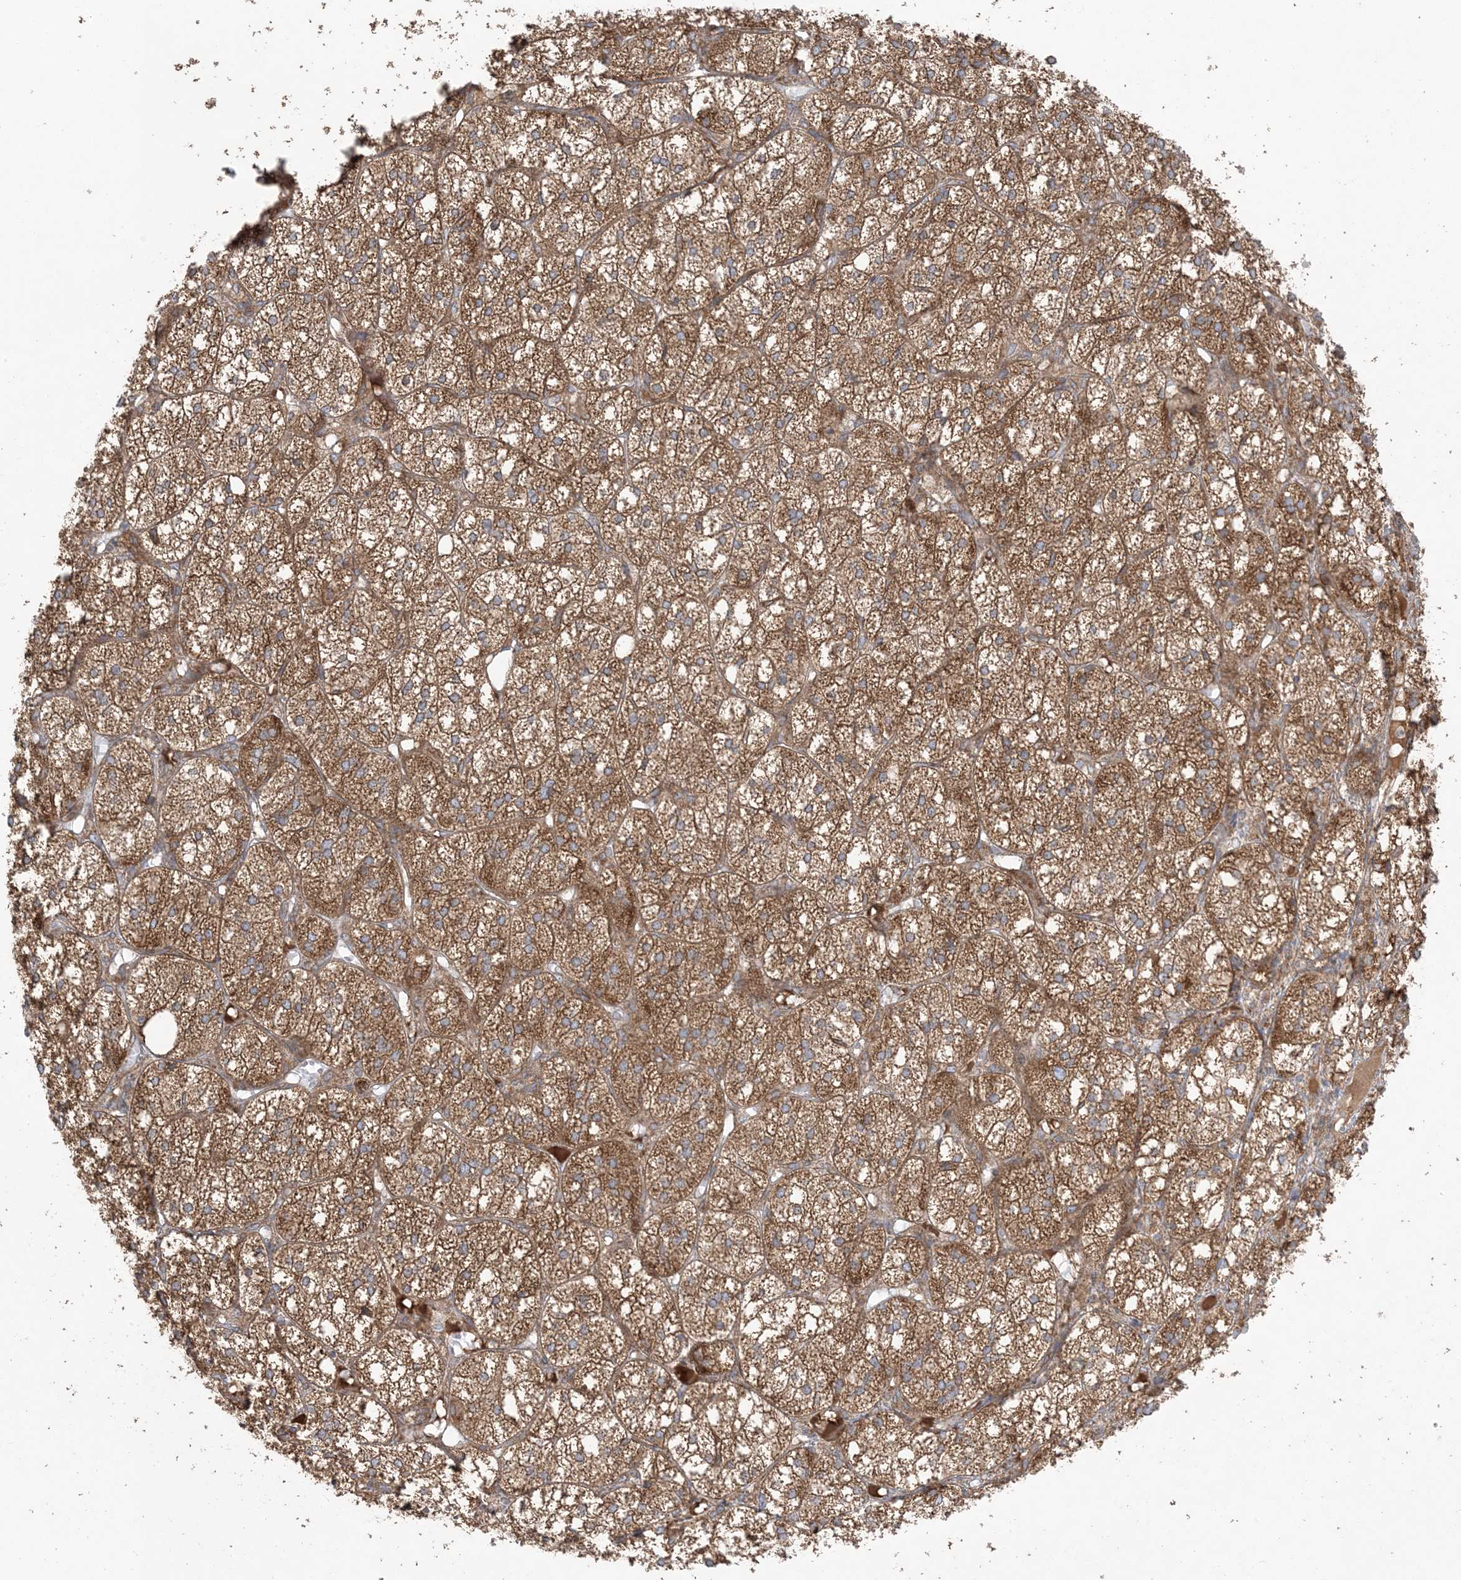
{"staining": {"intensity": "strong", "quantity": ">75%", "location": "cytoplasmic/membranous"}, "tissue": "adrenal gland", "cell_type": "Glandular cells", "image_type": "normal", "snomed": [{"axis": "morphology", "description": "Normal tissue, NOS"}, {"axis": "topography", "description": "Adrenal gland"}], "caption": "Protein expression analysis of normal human adrenal gland reveals strong cytoplasmic/membranous staining in approximately >75% of glandular cells.", "gene": "UBXN4", "patient": {"sex": "female", "age": 61}}